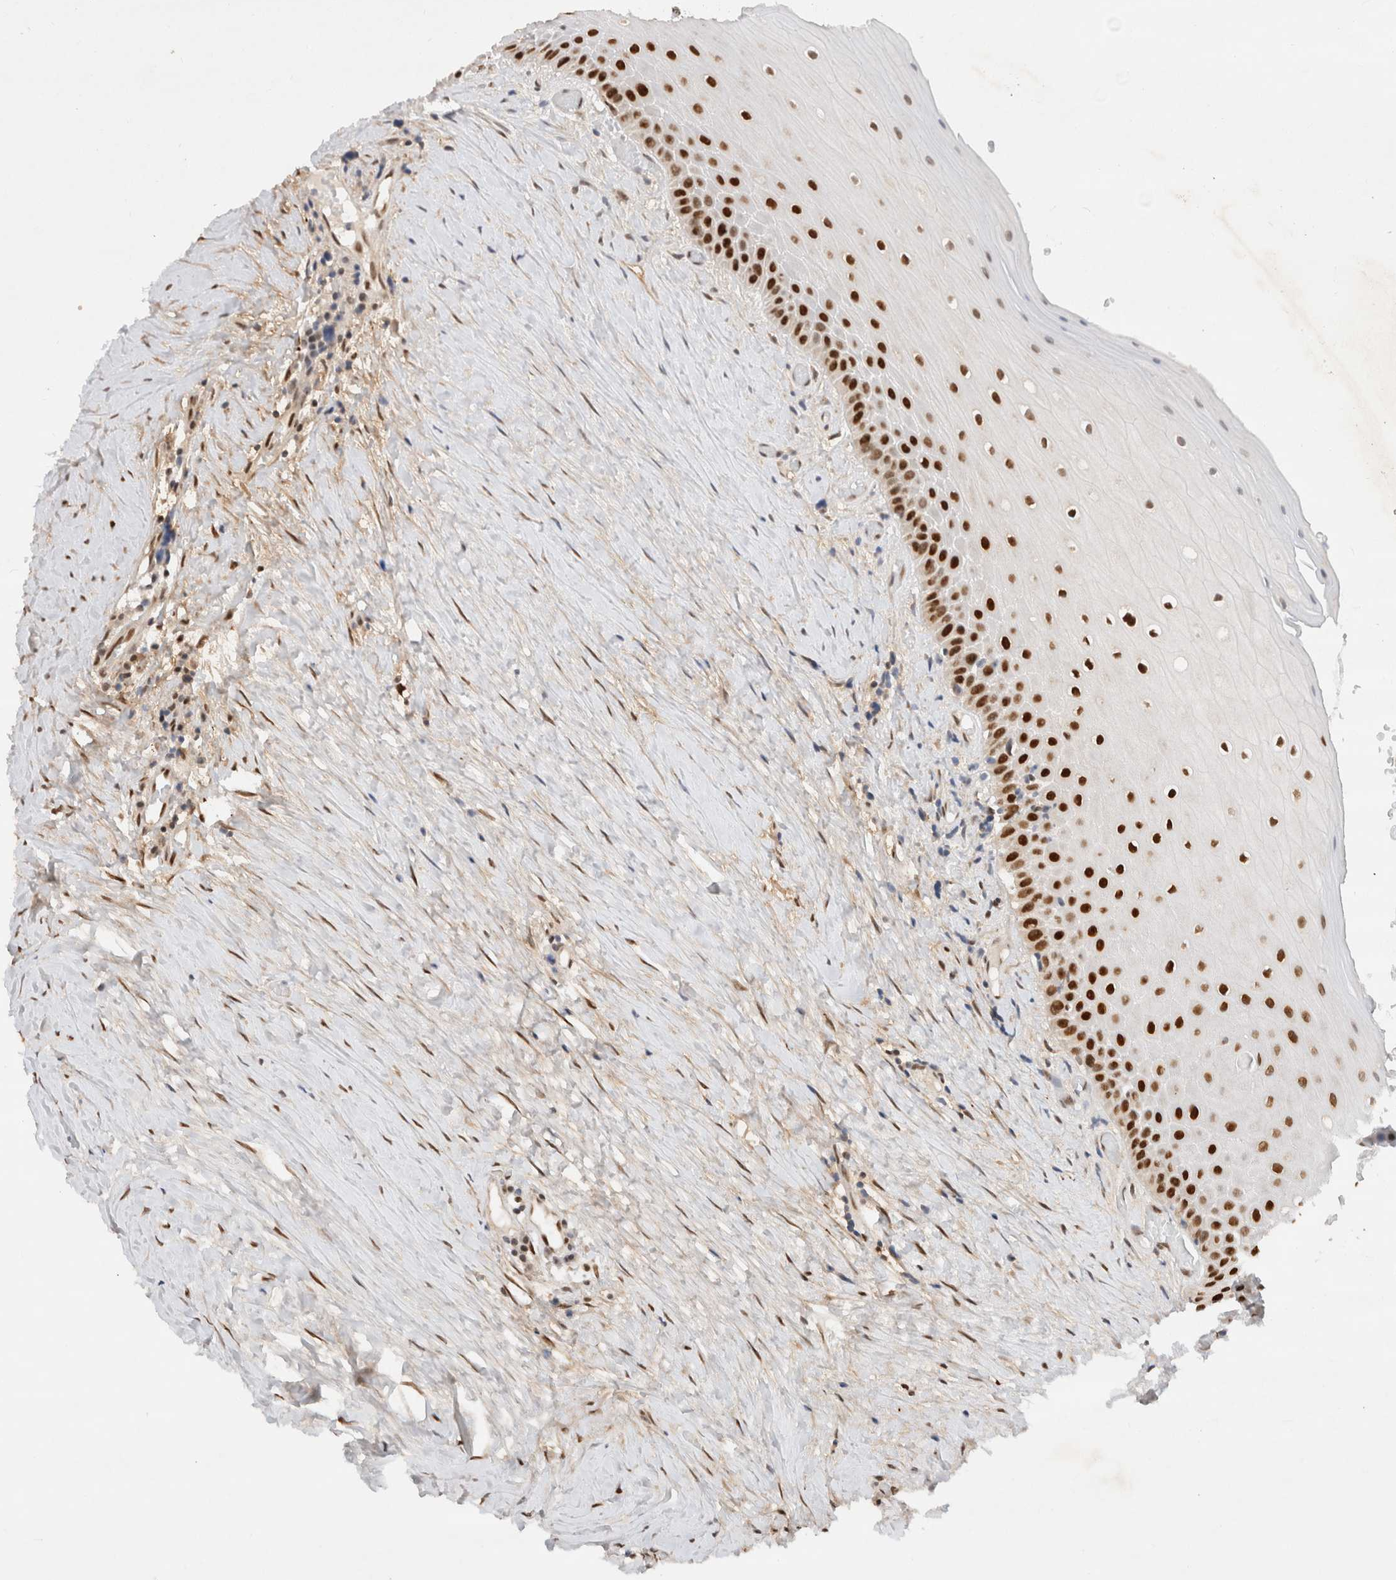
{"staining": {"intensity": "strong", "quantity": ">75%", "location": "nuclear"}, "tissue": "oral mucosa", "cell_type": "Squamous epithelial cells", "image_type": "normal", "snomed": [{"axis": "morphology", "description": "Normal tissue, NOS"}, {"axis": "topography", "description": "Skeletal muscle"}, {"axis": "topography", "description": "Oral tissue"}, {"axis": "topography", "description": "Peripheral nerve tissue"}], "caption": "Immunohistochemical staining of normal human oral mucosa shows strong nuclear protein expression in approximately >75% of squamous epithelial cells. (DAB (3,3'-diaminobenzidine) IHC, brown staining for protein, blue staining for nuclei).", "gene": "GTF2I", "patient": {"sex": "female", "age": 84}}